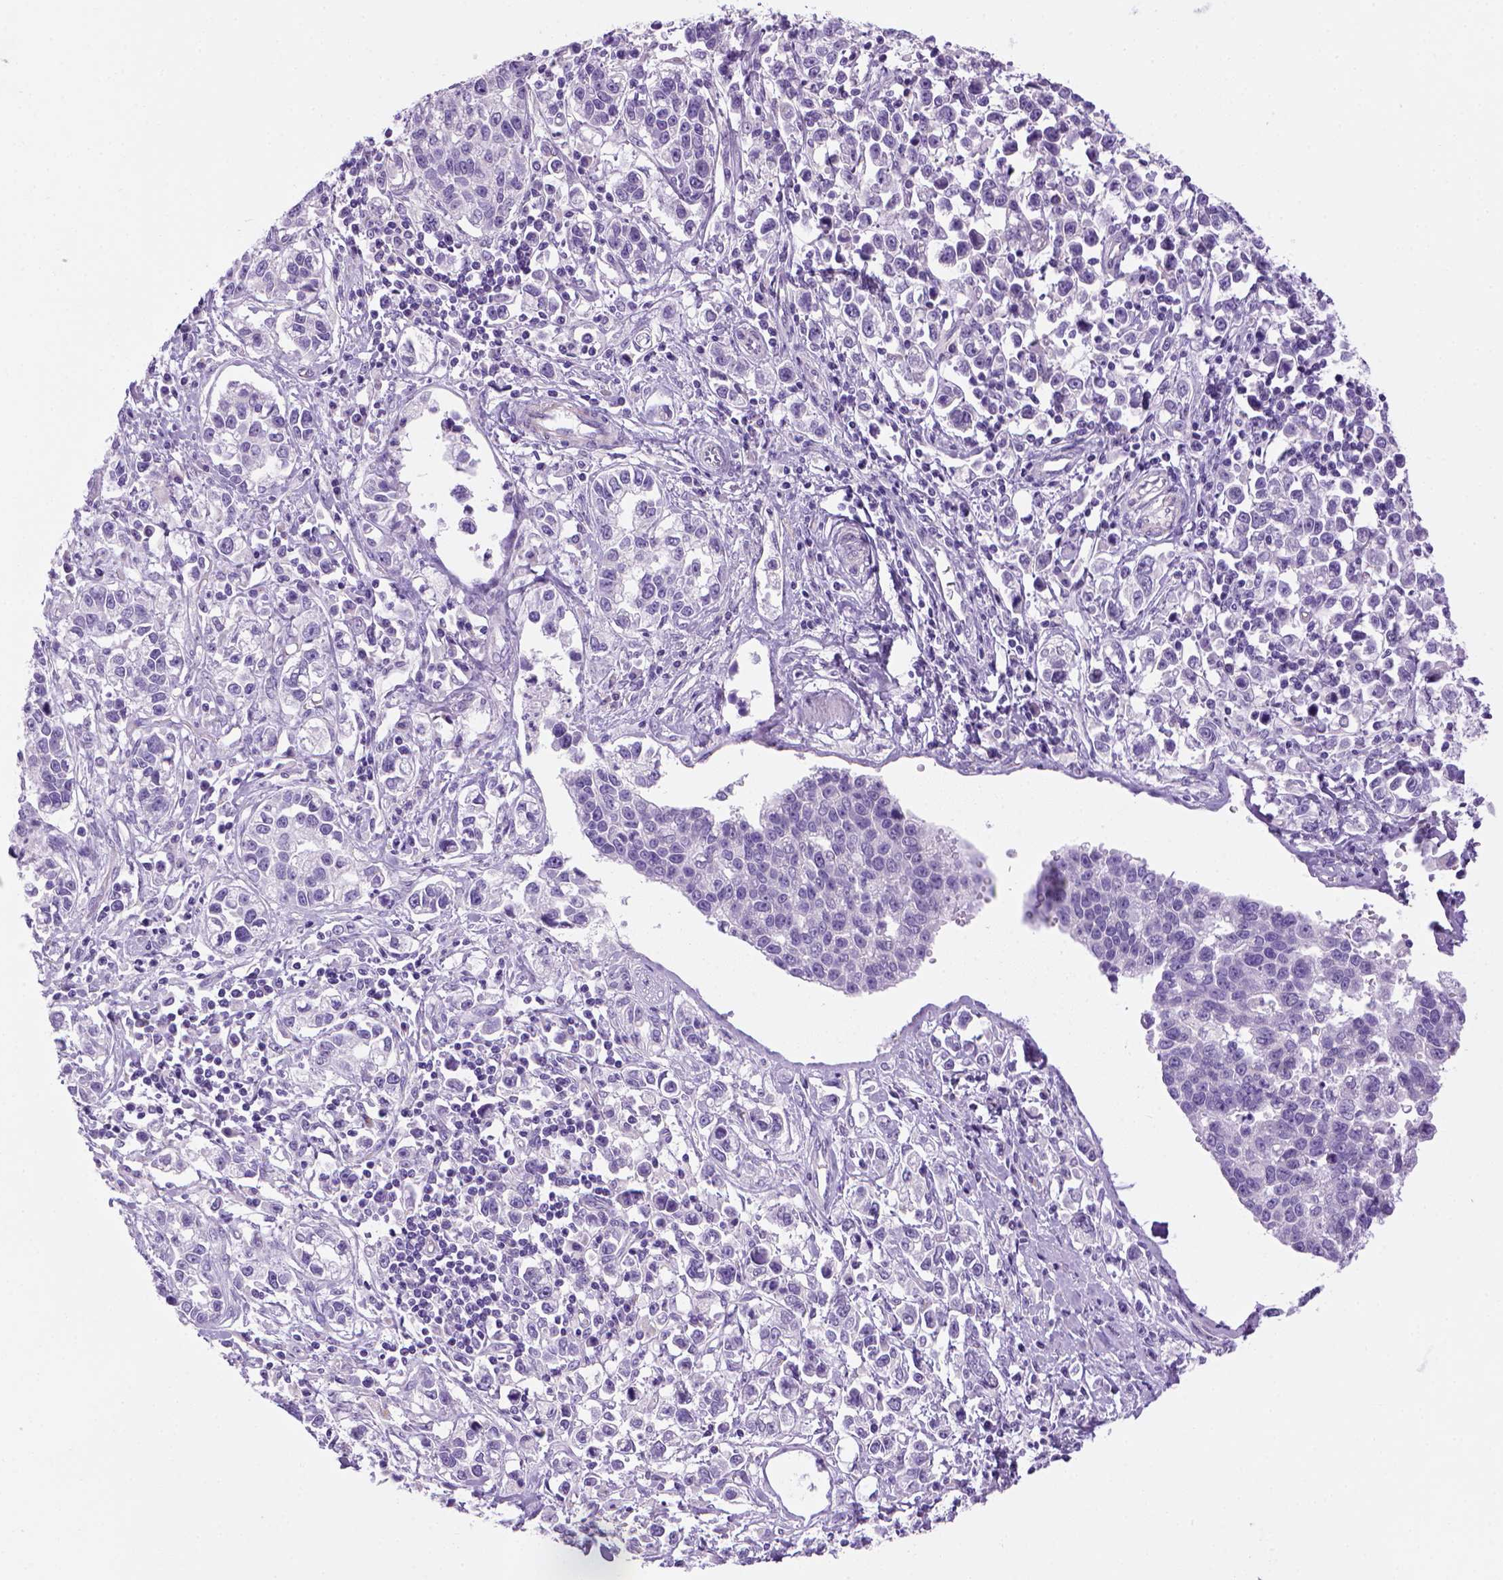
{"staining": {"intensity": "negative", "quantity": "none", "location": "none"}, "tissue": "stomach cancer", "cell_type": "Tumor cells", "image_type": "cancer", "snomed": [{"axis": "morphology", "description": "Adenocarcinoma, NOS"}, {"axis": "topography", "description": "Stomach"}], "caption": "A high-resolution histopathology image shows immunohistochemistry (IHC) staining of stomach adenocarcinoma, which shows no significant positivity in tumor cells.", "gene": "ARHGEF33", "patient": {"sex": "male", "age": 93}}